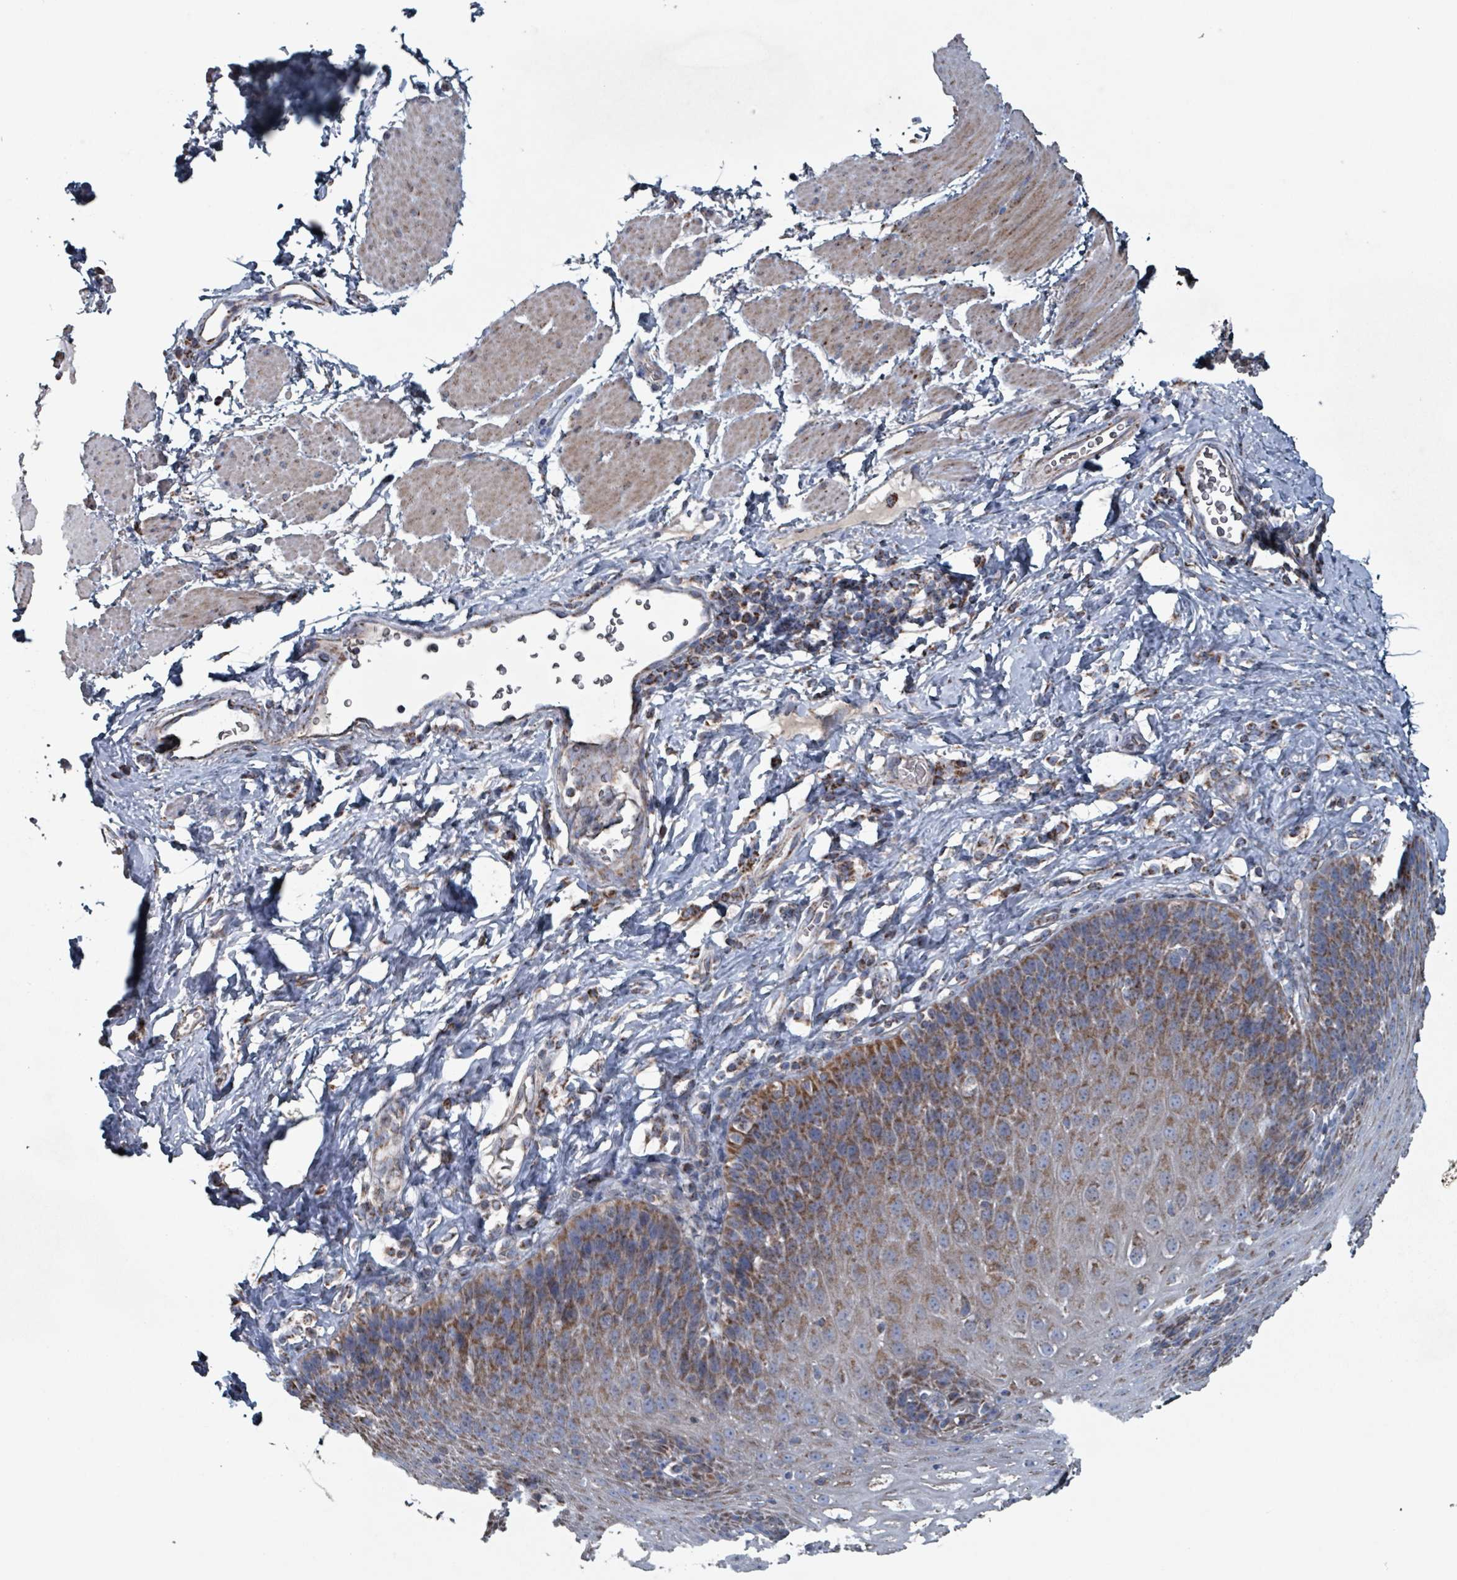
{"staining": {"intensity": "moderate", "quantity": ">75%", "location": "cytoplasmic/membranous"}, "tissue": "esophagus", "cell_type": "Squamous epithelial cells", "image_type": "normal", "snomed": [{"axis": "morphology", "description": "Normal tissue, NOS"}, {"axis": "topography", "description": "Esophagus"}], "caption": "Esophagus stained with immunohistochemistry (IHC) reveals moderate cytoplasmic/membranous expression in about >75% of squamous epithelial cells.", "gene": "ABHD18", "patient": {"sex": "female", "age": 61}}